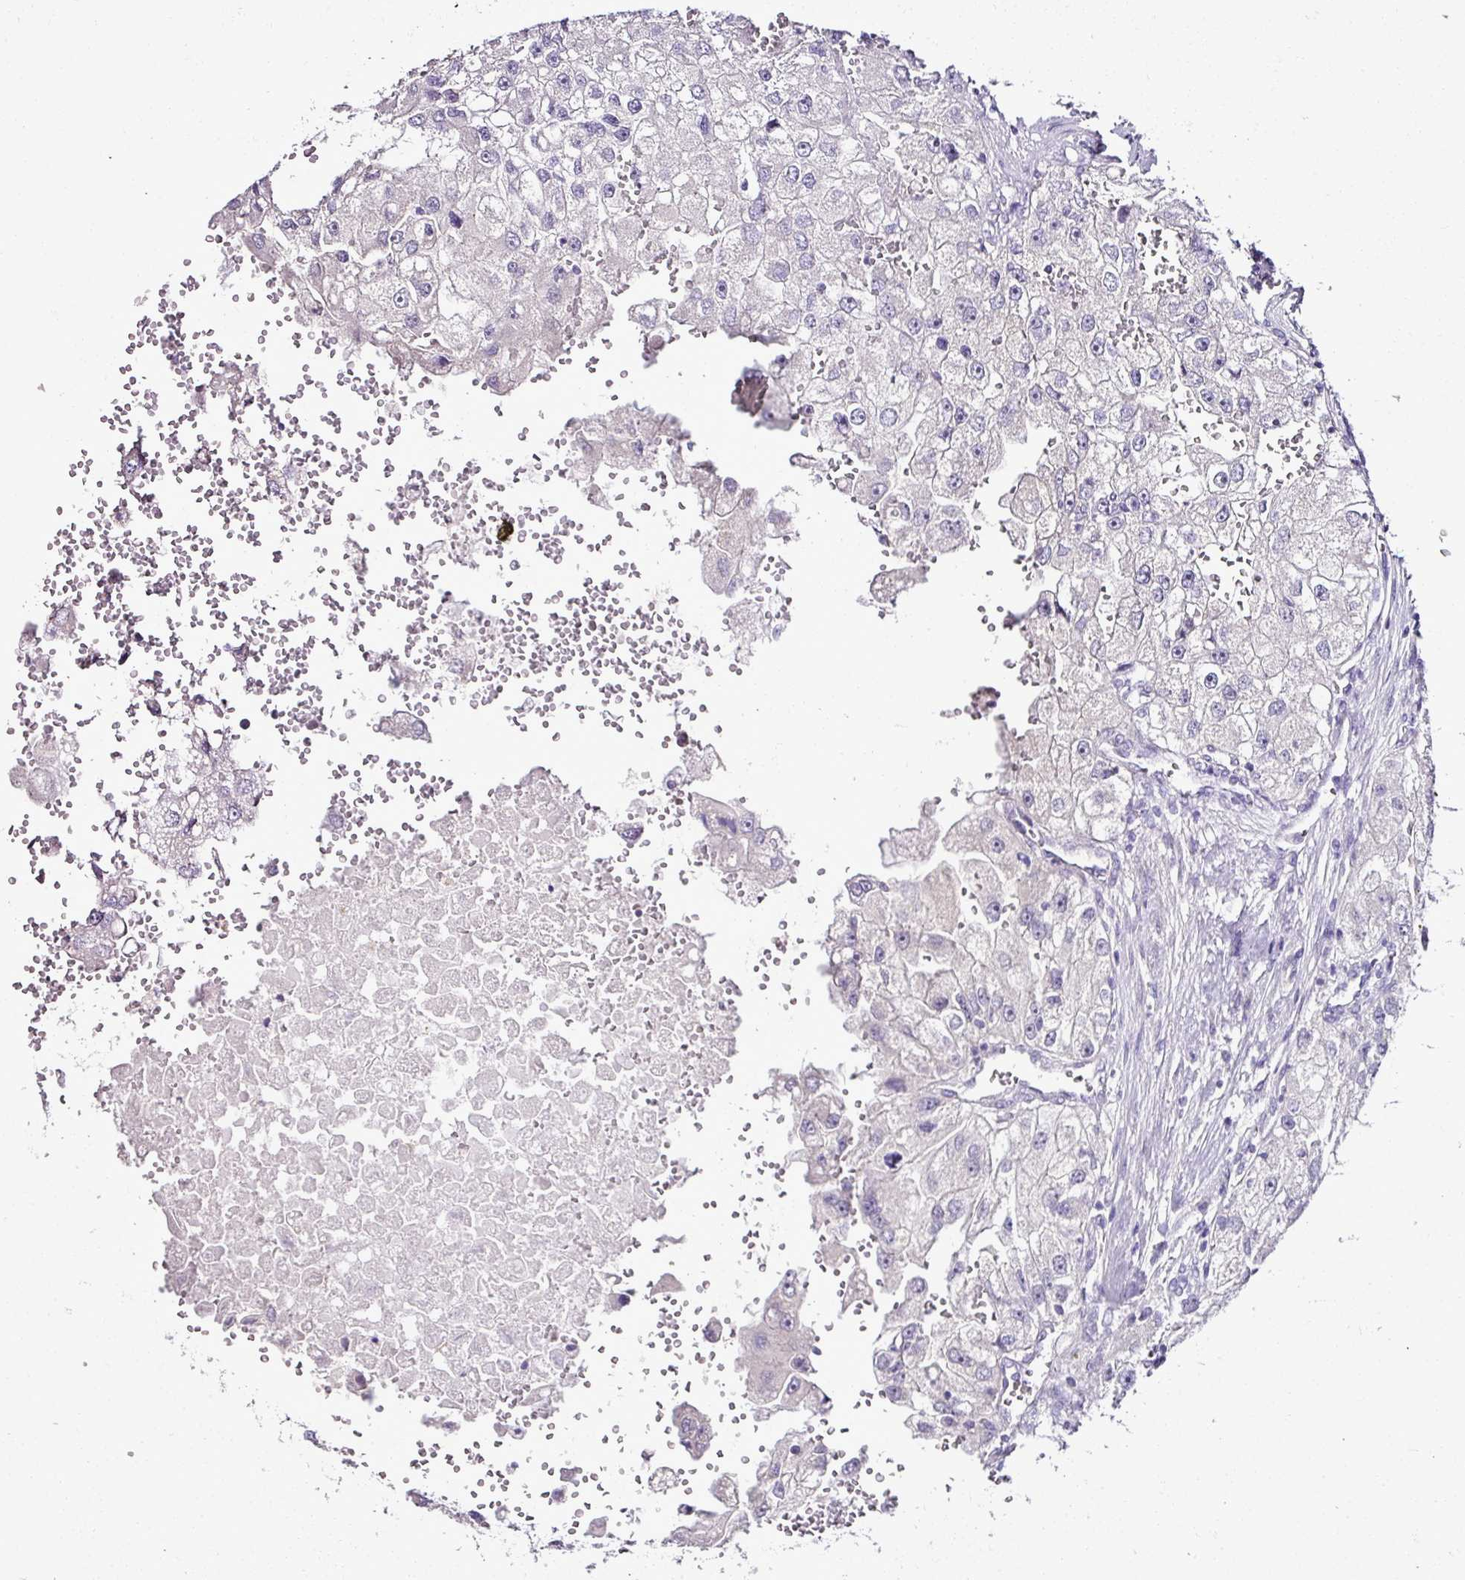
{"staining": {"intensity": "negative", "quantity": "none", "location": "none"}, "tissue": "renal cancer", "cell_type": "Tumor cells", "image_type": "cancer", "snomed": [{"axis": "morphology", "description": "Adenocarcinoma, NOS"}, {"axis": "topography", "description": "Kidney"}], "caption": "Image shows no significant protein staining in tumor cells of renal cancer. Brightfield microscopy of IHC stained with DAB (3,3'-diaminobenzidine) (brown) and hematoxylin (blue), captured at high magnification.", "gene": "ESR1", "patient": {"sex": "male", "age": 63}}